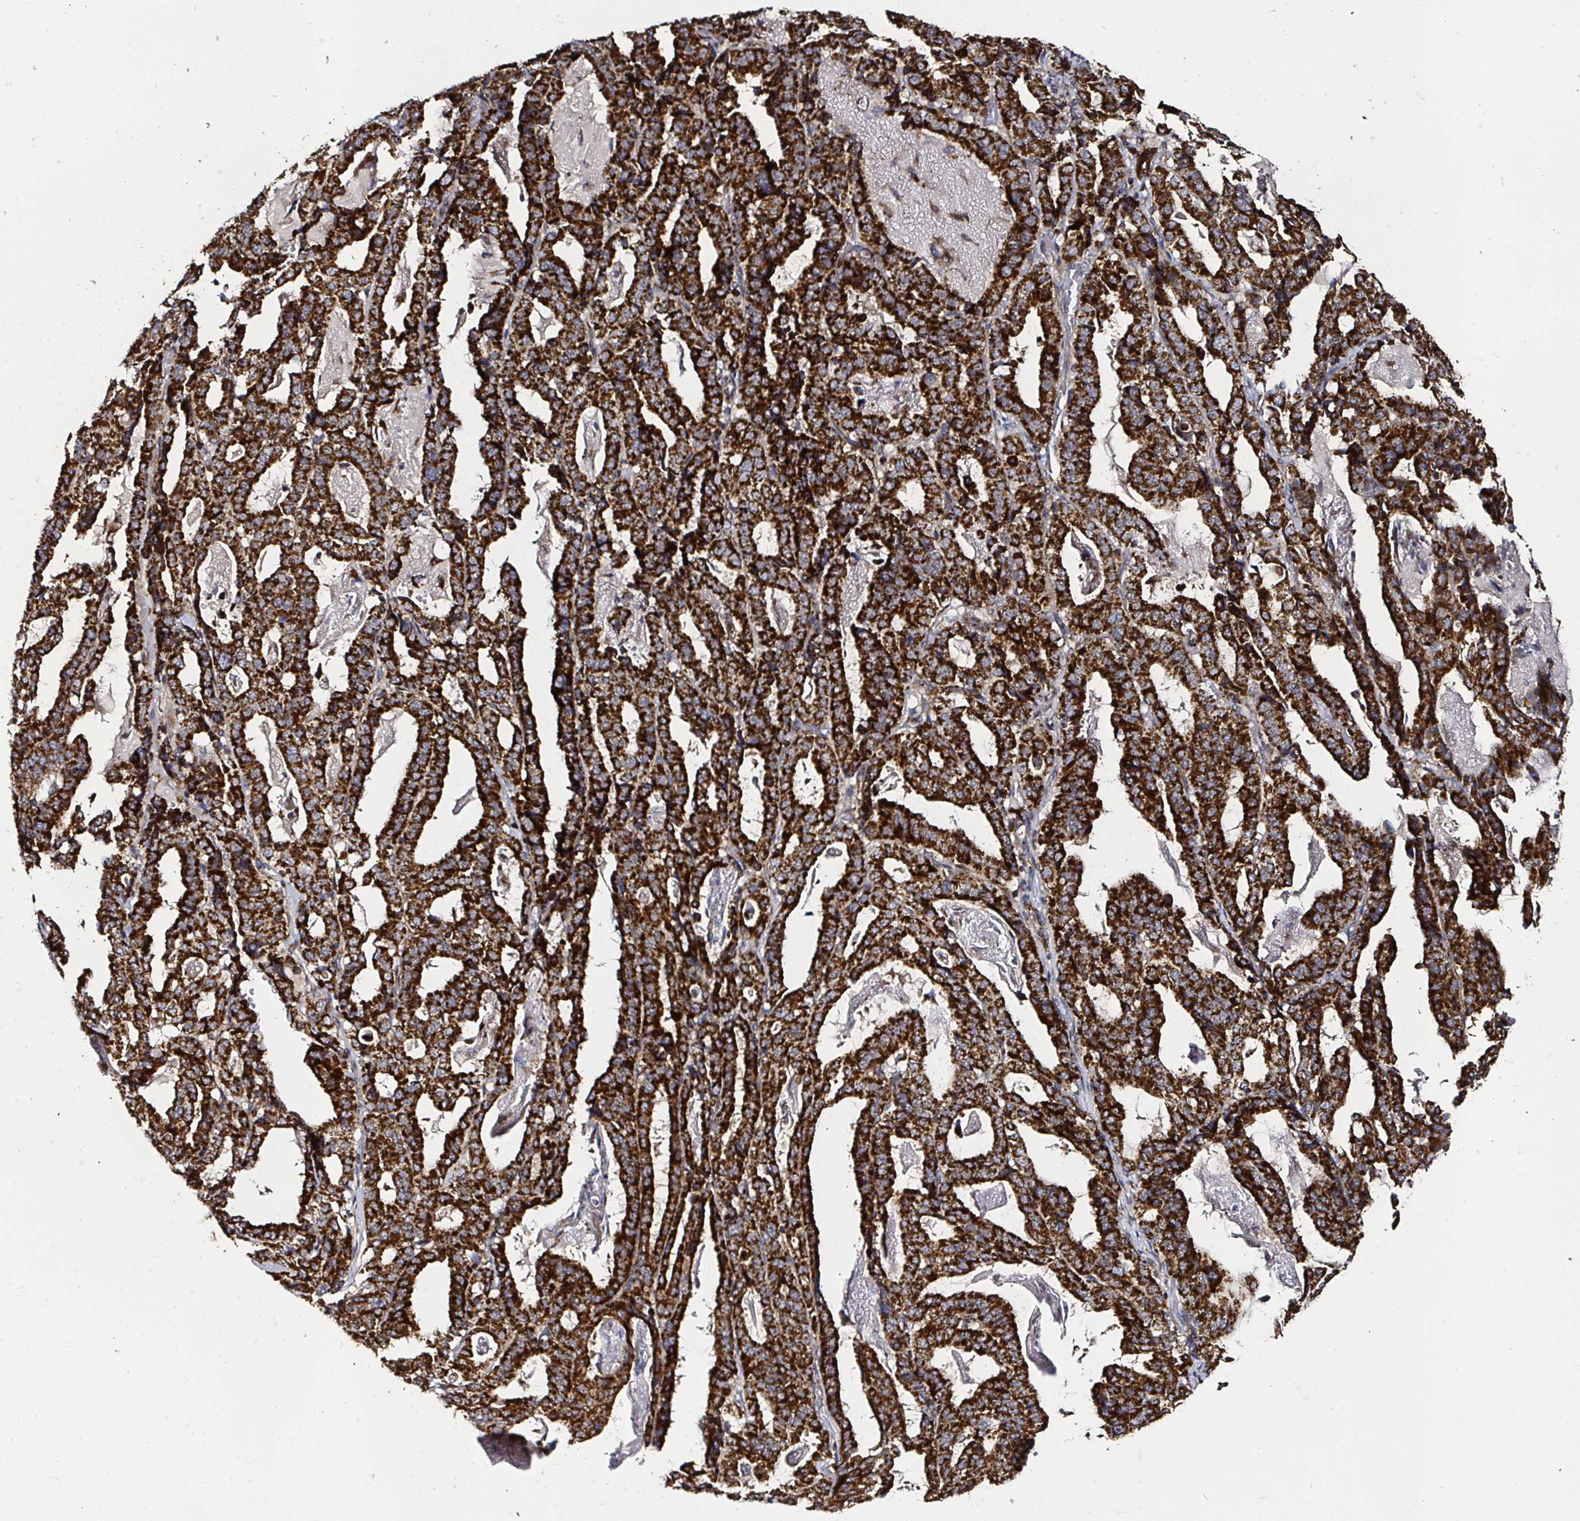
{"staining": {"intensity": "strong", "quantity": ">75%", "location": "cytoplasmic/membranous"}, "tissue": "stomach cancer", "cell_type": "Tumor cells", "image_type": "cancer", "snomed": [{"axis": "morphology", "description": "Adenocarcinoma, NOS"}, {"axis": "topography", "description": "Stomach"}], "caption": "Immunohistochemistry (IHC) (DAB (3,3'-diaminobenzidine)) staining of human stomach cancer demonstrates strong cytoplasmic/membranous protein expression in approximately >75% of tumor cells. (Stains: DAB in brown, nuclei in blue, Microscopy: brightfield microscopy at high magnification).", "gene": "ATAD3B", "patient": {"sex": "male", "age": 48}}